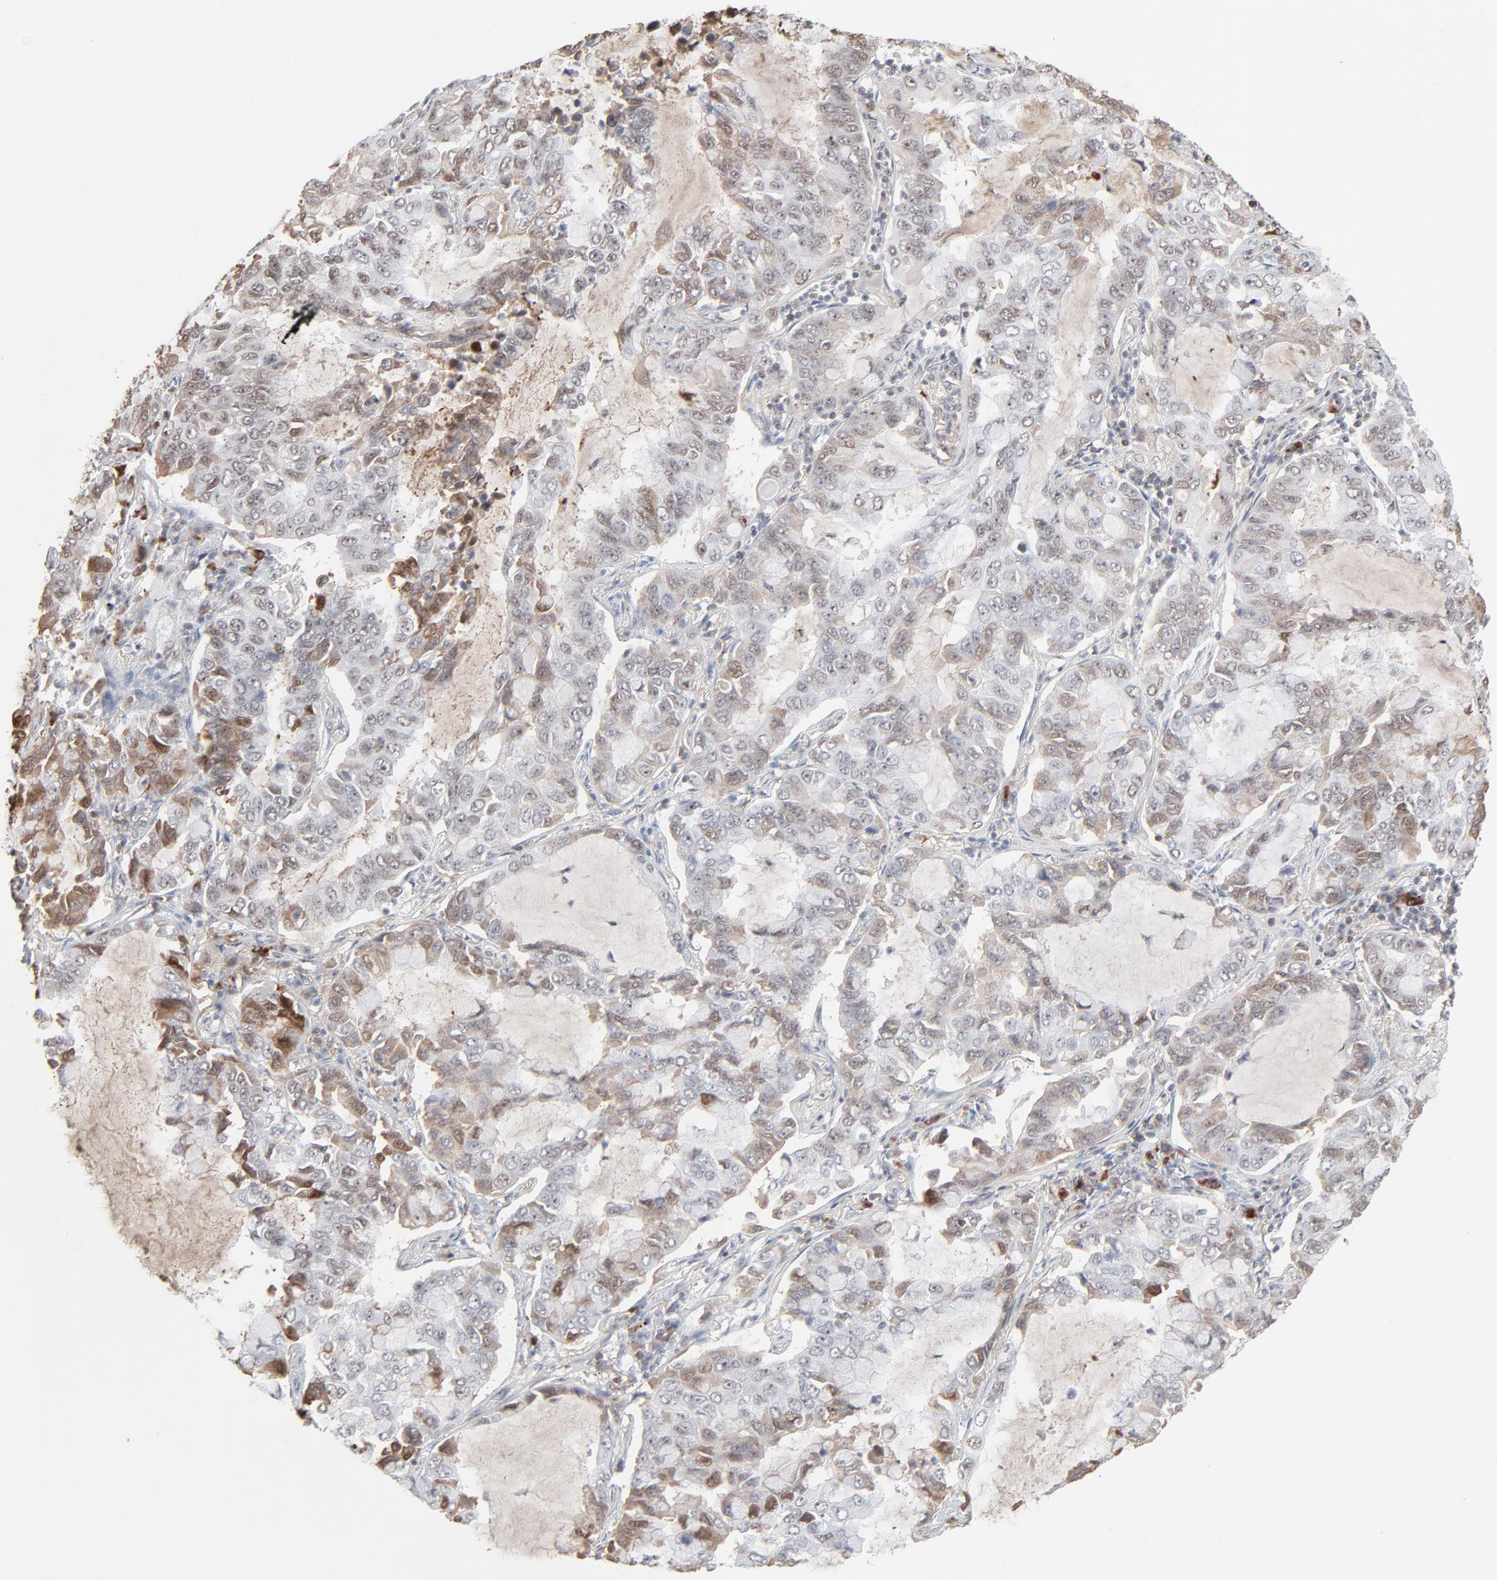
{"staining": {"intensity": "moderate", "quantity": "25%-75%", "location": "cytoplasmic/membranous,nuclear"}, "tissue": "lung cancer", "cell_type": "Tumor cells", "image_type": "cancer", "snomed": [{"axis": "morphology", "description": "Adenocarcinoma, NOS"}, {"axis": "topography", "description": "Lung"}], "caption": "Immunohistochemical staining of lung adenocarcinoma demonstrates medium levels of moderate cytoplasmic/membranous and nuclear expression in approximately 25%-75% of tumor cells. (brown staining indicates protein expression, while blue staining denotes nuclei).", "gene": "MPHOSPH6", "patient": {"sex": "male", "age": 64}}